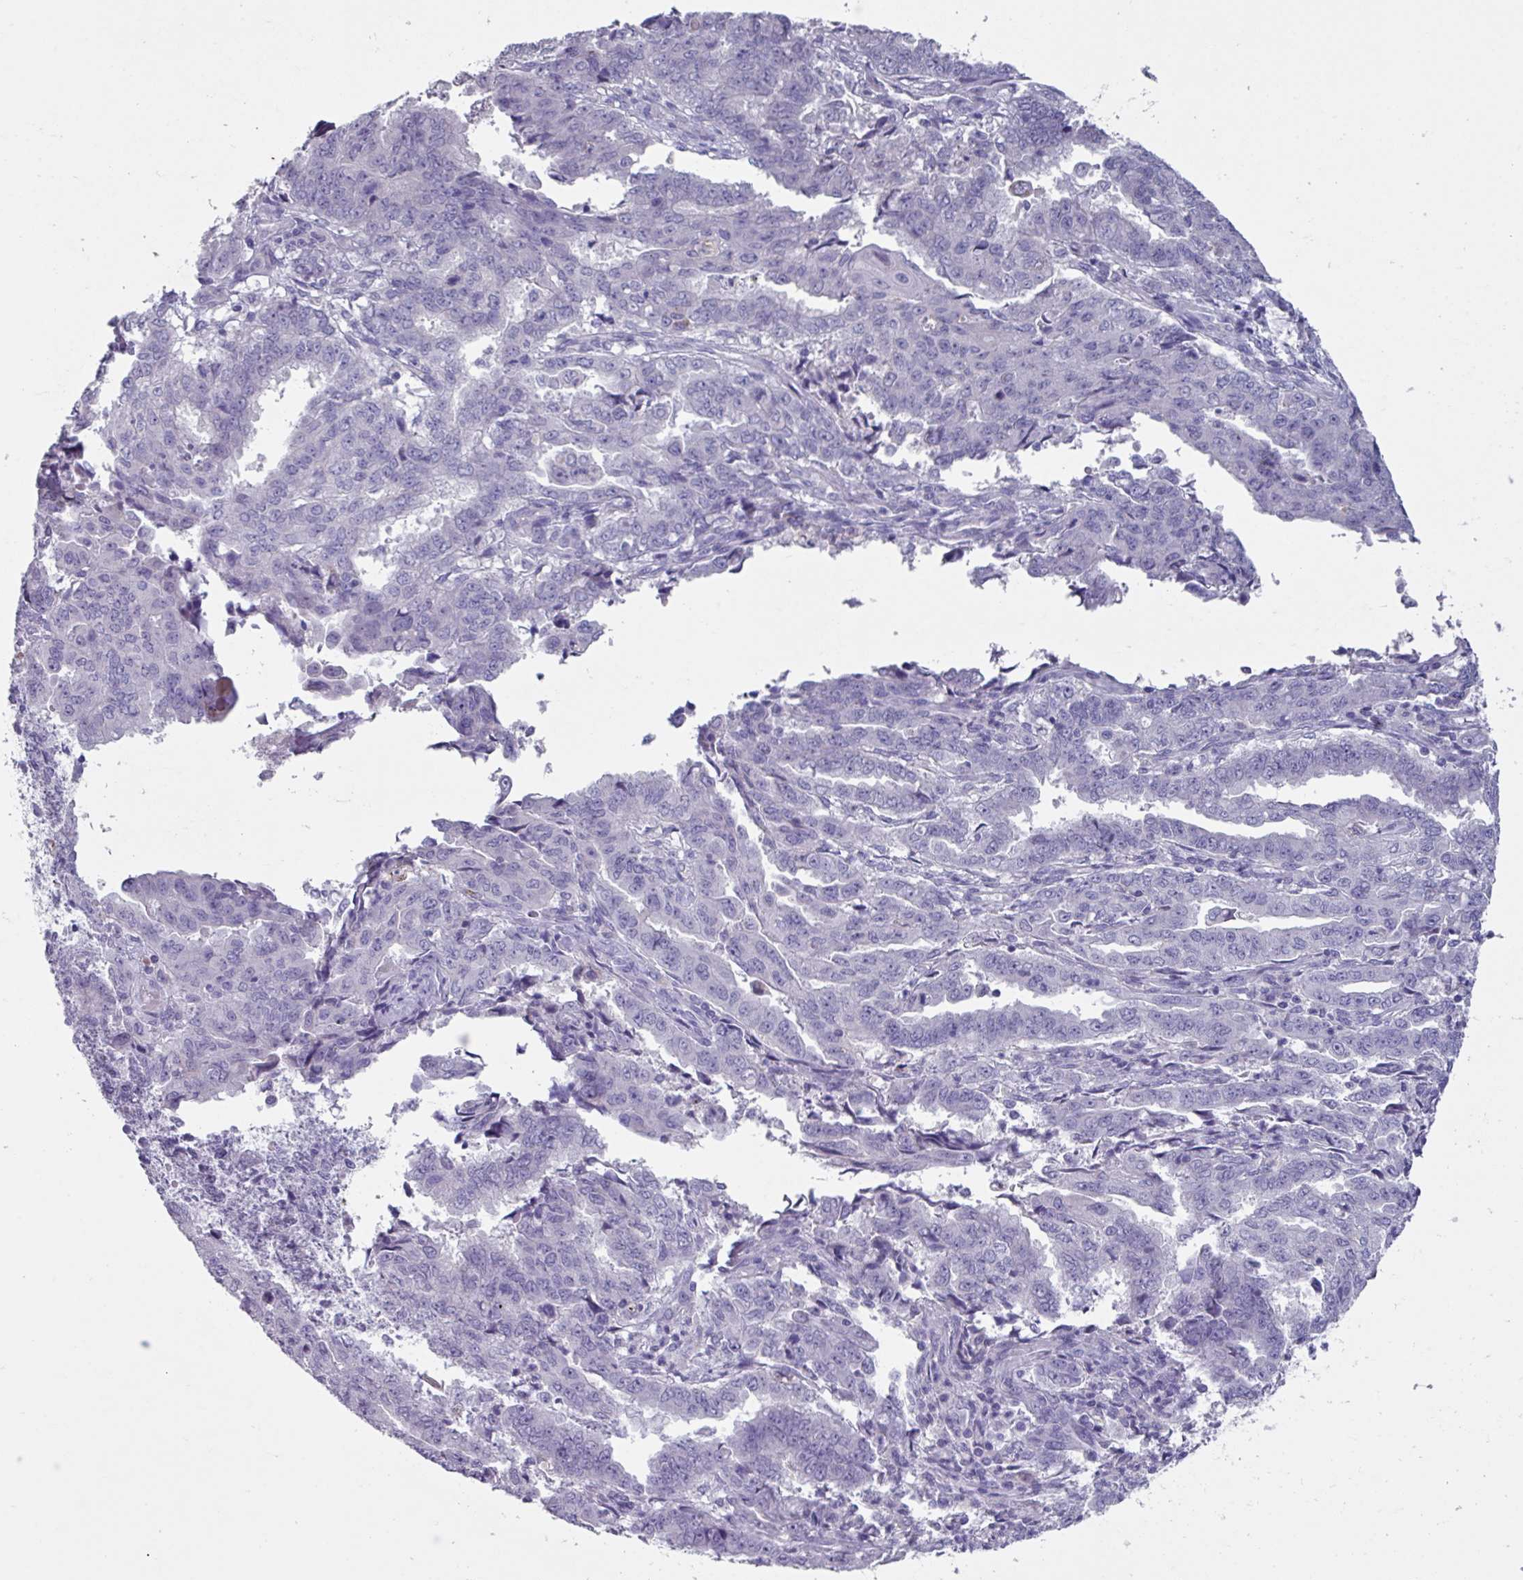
{"staining": {"intensity": "negative", "quantity": "none", "location": "none"}, "tissue": "endometrial cancer", "cell_type": "Tumor cells", "image_type": "cancer", "snomed": [{"axis": "morphology", "description": "Adenocarcinoma, NOS"}, {"axis": "topography", "description": "Endometrium"}], "caption": "This is a photomicrograph of IHC staining of endometrial cancer (adenocarcinoma), which shows no positivity in tumor cells.", "gene": "OR2T10", "patient": {"sex": "female", "age": 50}}